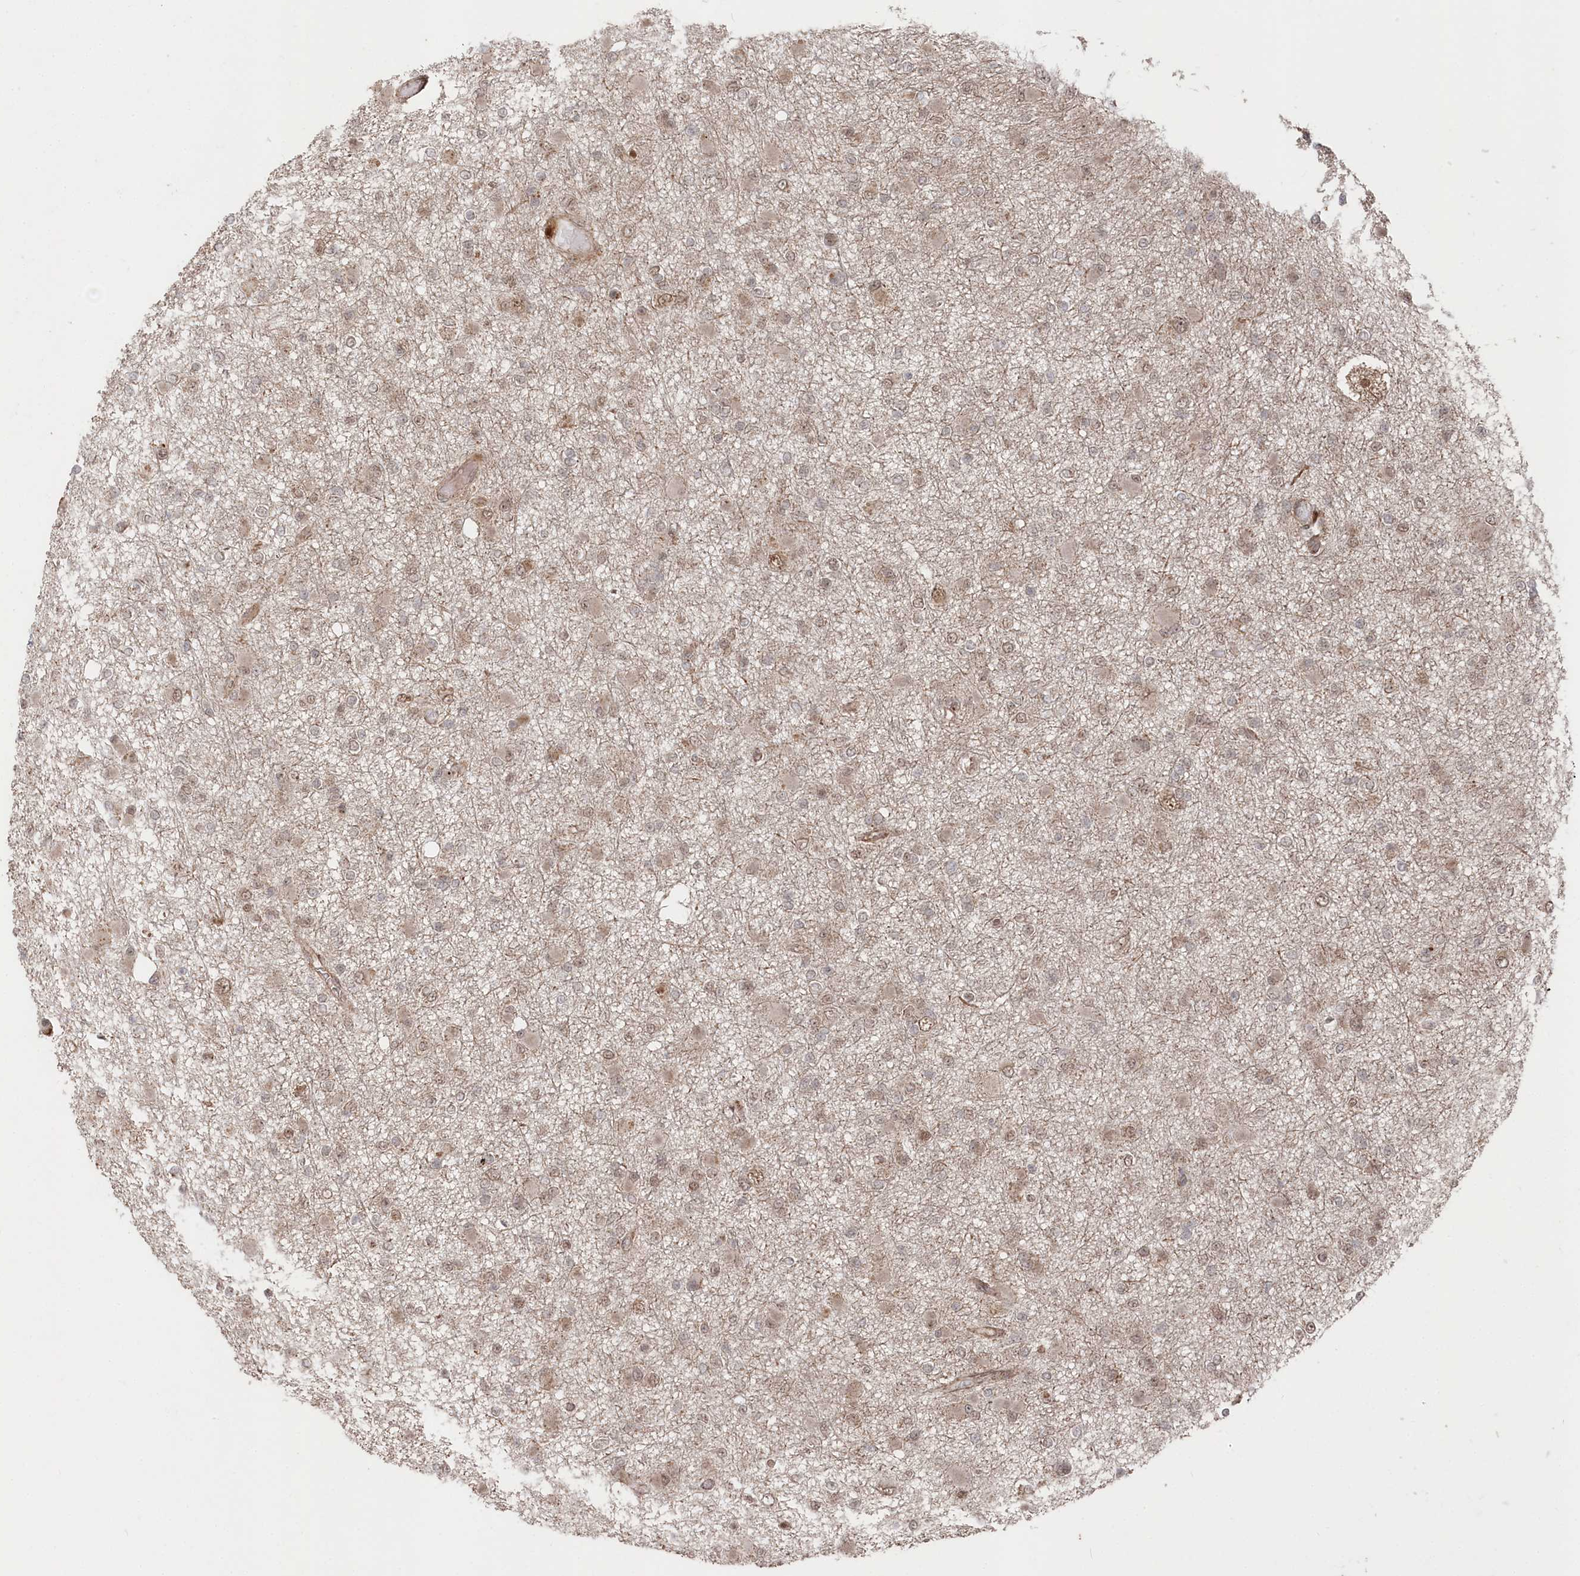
{"staining": {"intensity": "weak", "quantity": ">75%", "location": "nuclear"}, "tissue": "glioma", "cell_type": "Tumor cells", "image_type": "cancer", "snomed": [{"axis": "morphology", "description": "Glioma, malignant, Low grade"}, {"axis": "topography", "description": "Brain"}], "caption": "An image of glioma stained for a protein shows weak nuclear brown staining in tumor cells.", "gene": "POLR3A", "patient": {"sex": "female", "age": 22}}